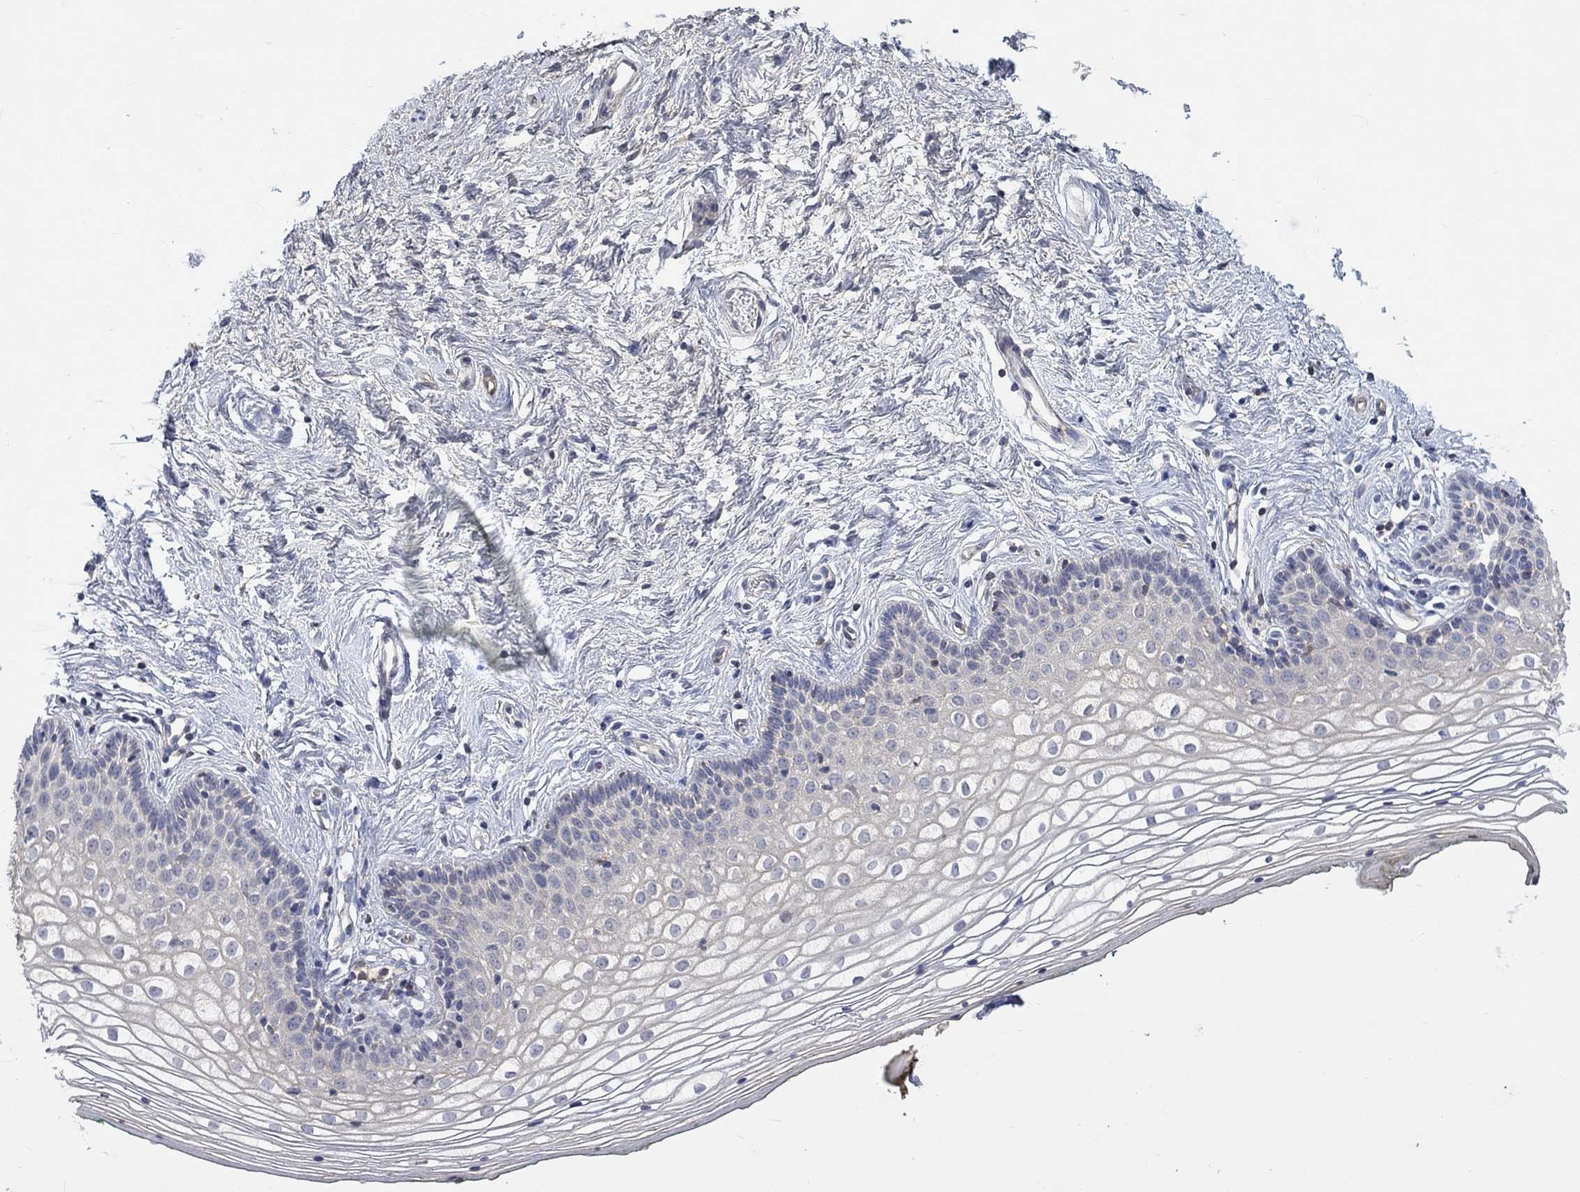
{"staining": {"intensity": "negative", "quantity": "none", "location": "none"}, "tissue": "vagina", "cell_type": "Squamous epithelial cells", "image_type": "normal", "snomed": [{"axis": "morphology", "description": "Normal tissue, NOS"}, {"axis": "topography", "description": "Vagina"}], "caption": "This is an immunohistochemistry (IHC) micrograph of benign vagina. There is no staining in squamous epithelial cells.", "gene": "MSTN", "patient": {"sex": "female", "age": 36}}